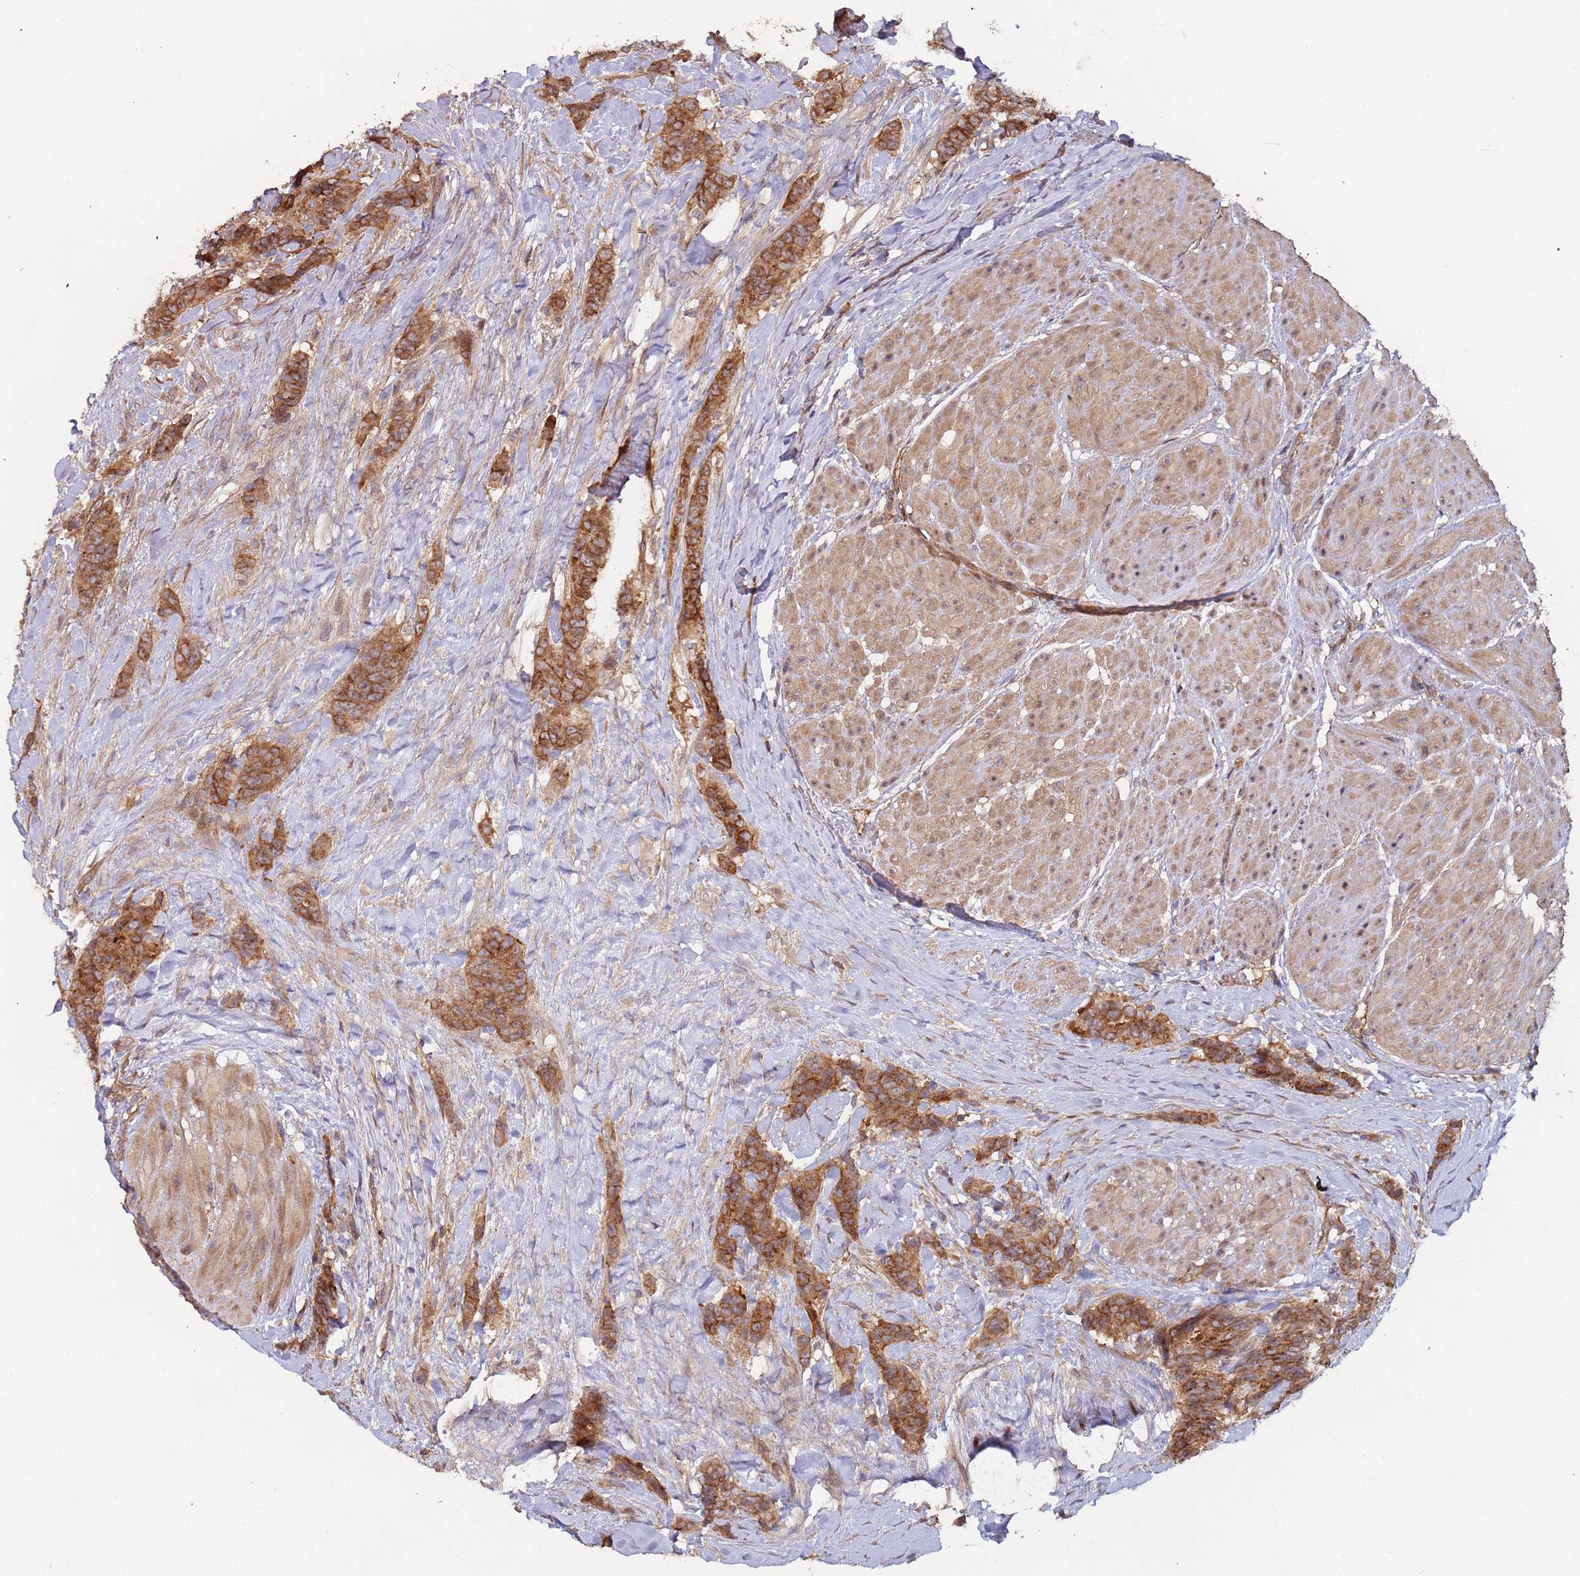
{"staining": {"intensity": "strong", "quantity": ">75%", "location": "cytoplasmic/membranous"}, "tissue": "breast cancer", "cell_type": "Tumor cells", "image_type": "cancer", "snomed": [{"axis": "morphology", "description": "Duct carcinoma"}, {"axis": "topography", "description": "Breast"}], "caption": "Breast cancer (intraductal carcinoma) tissue displays strong cytoplasmic/membranous positivity in about >75% of tumor cells, visualized by immunohistochemistry.", "gene": "KANSL1L", "patient": {"sex": "female", "age": 40}}